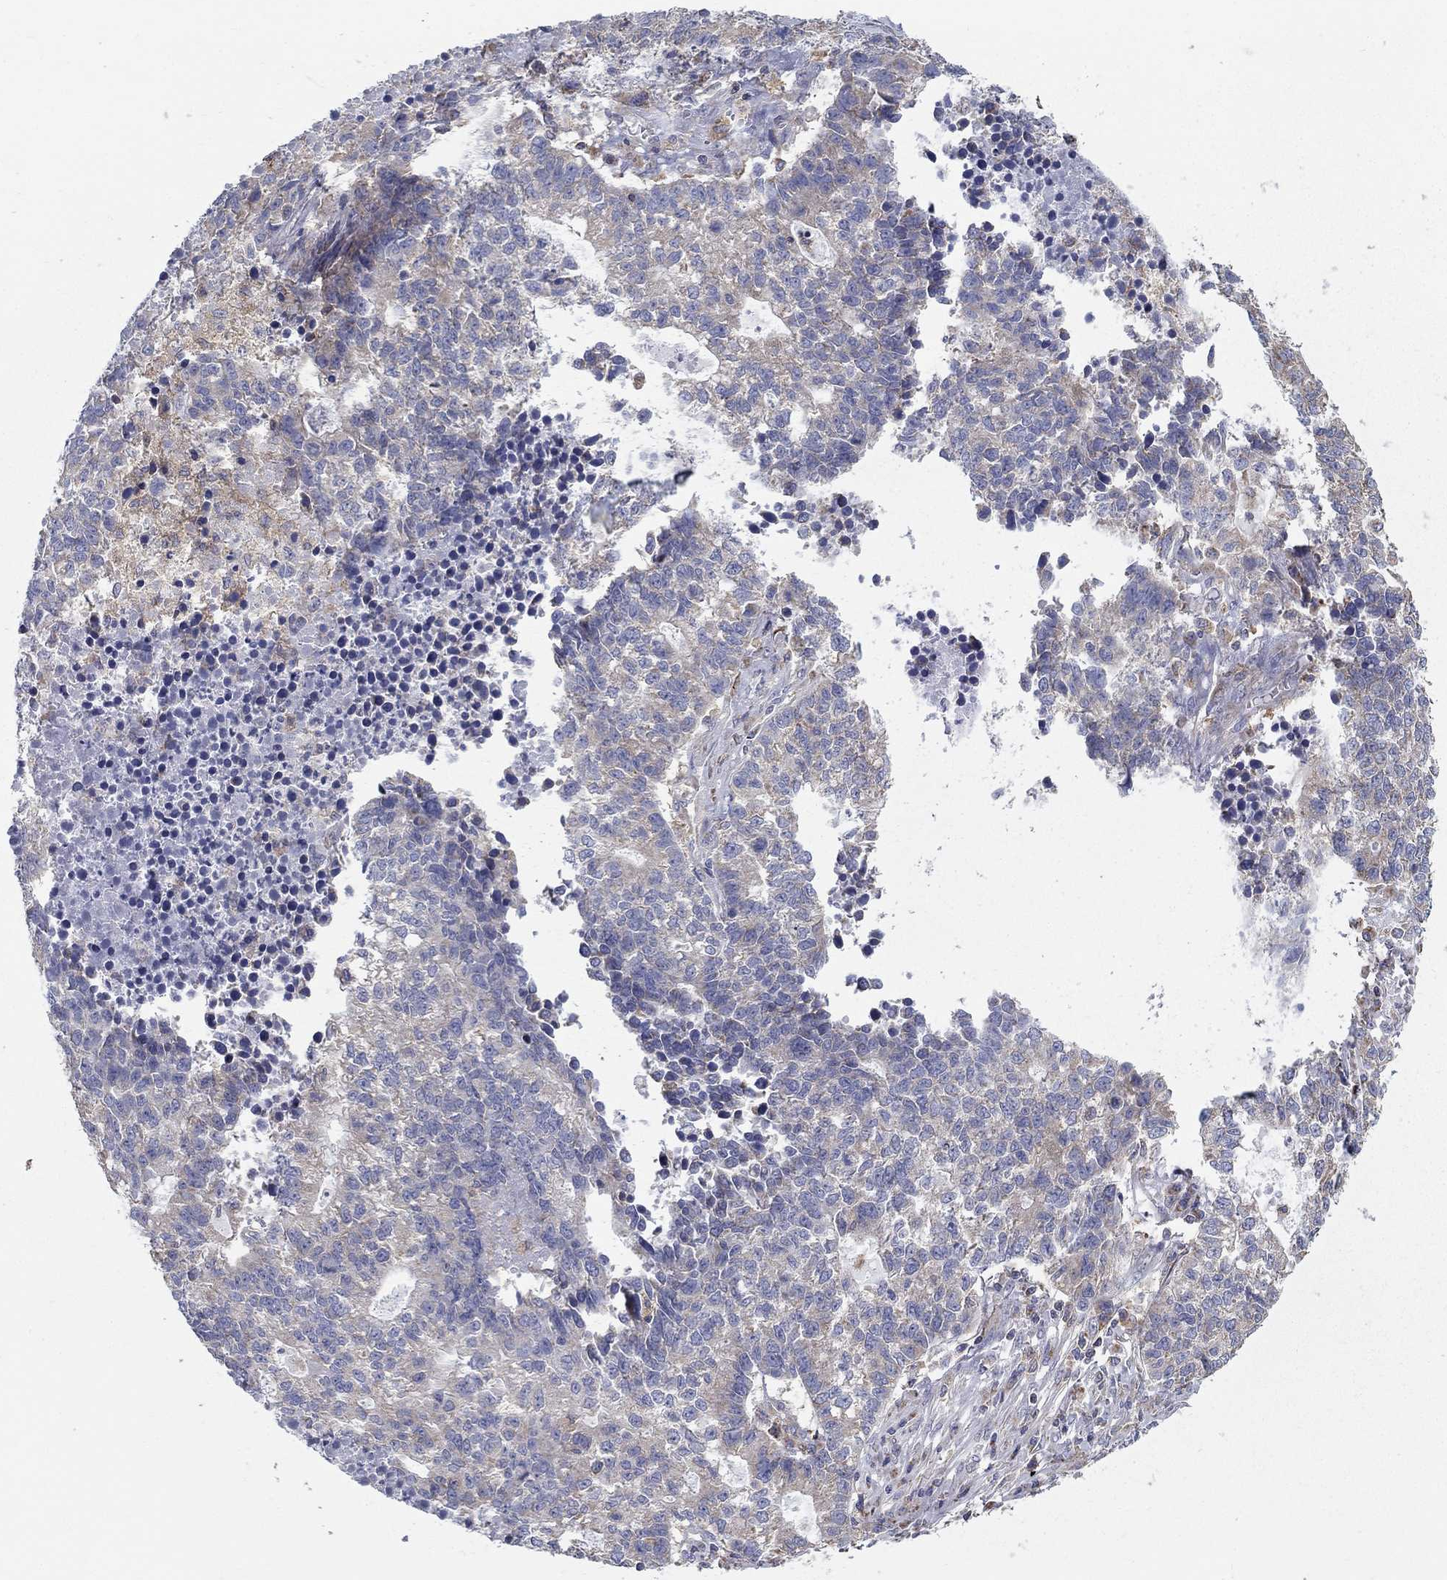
{"staining": {"intensity": "weak", "quantity": "<25%", "location": "cytoplasmic/membranous"}, "tissue": "lung cancer", "cell_type": "Tumor cells", "image_type": "cancer", "snomed": [{"axis": "morphology", "description": "Adenocarcinoma, NOS"}, {"axis": "topography", "description": "Lung"}], "caption": "This is a histopathology image of immunohistochemistry staining of lung cancer, which shows no expression in tumor cells.", "gene": "NME5", "patient": {"sex": "male", "age": 57}}